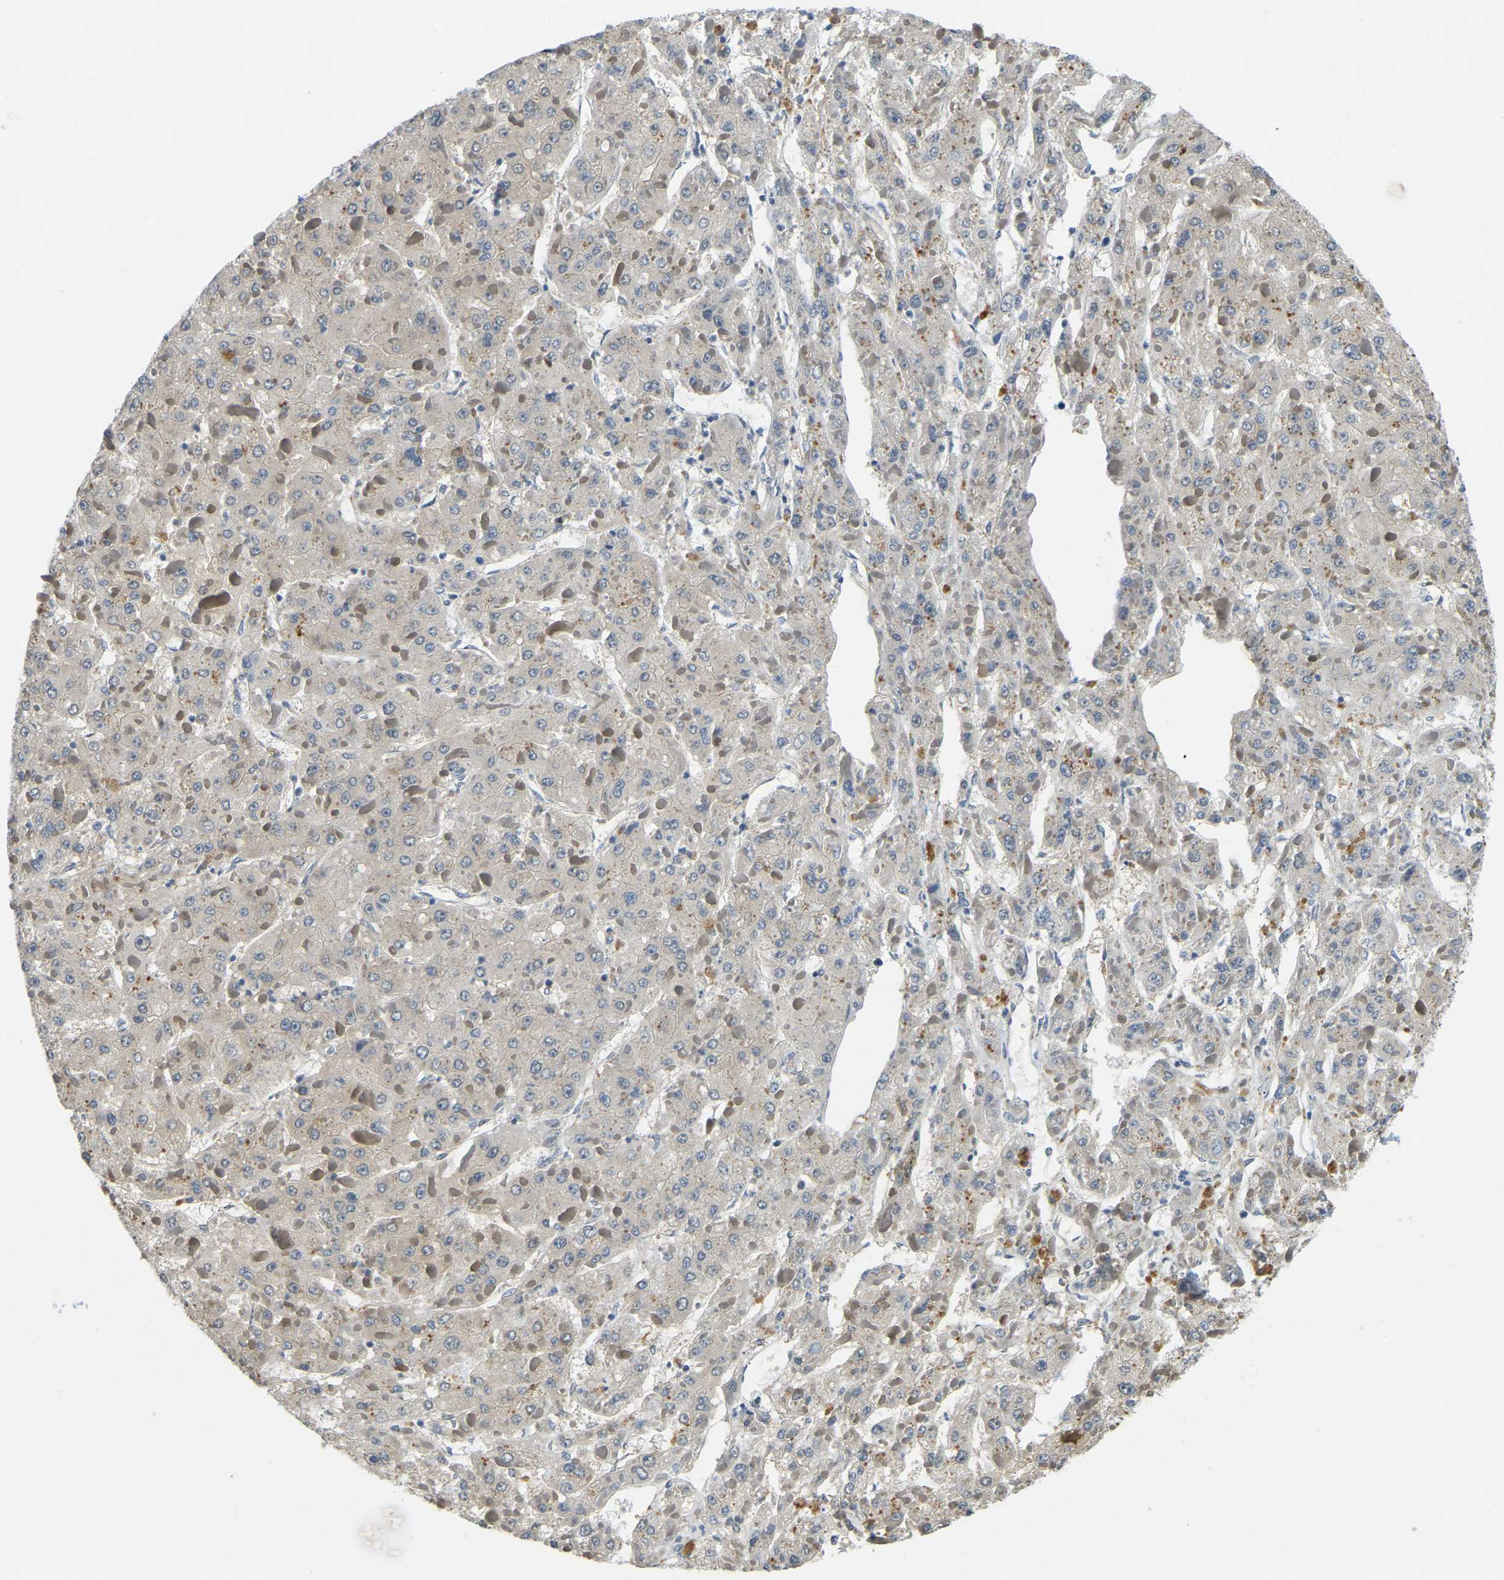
{"staining": {"intensity": "negative", "quantity": "none", "location": "none"}, "tissue": "liver cancer", "cell_type": "Tumor cells", "image_type": "cancer", "snomed": [{"axis": "morphology", "description": "Carcinoma, Hepatocellular, NOS"}, {"axis": "topography", "description": "Liver"}], "caption": "Liver cancer stained for a protein using immunohistochemistry demonstrates no positivity tumor cells.", "gene": "AHNAK", "patient": {"sex": "female", "age": 73}}